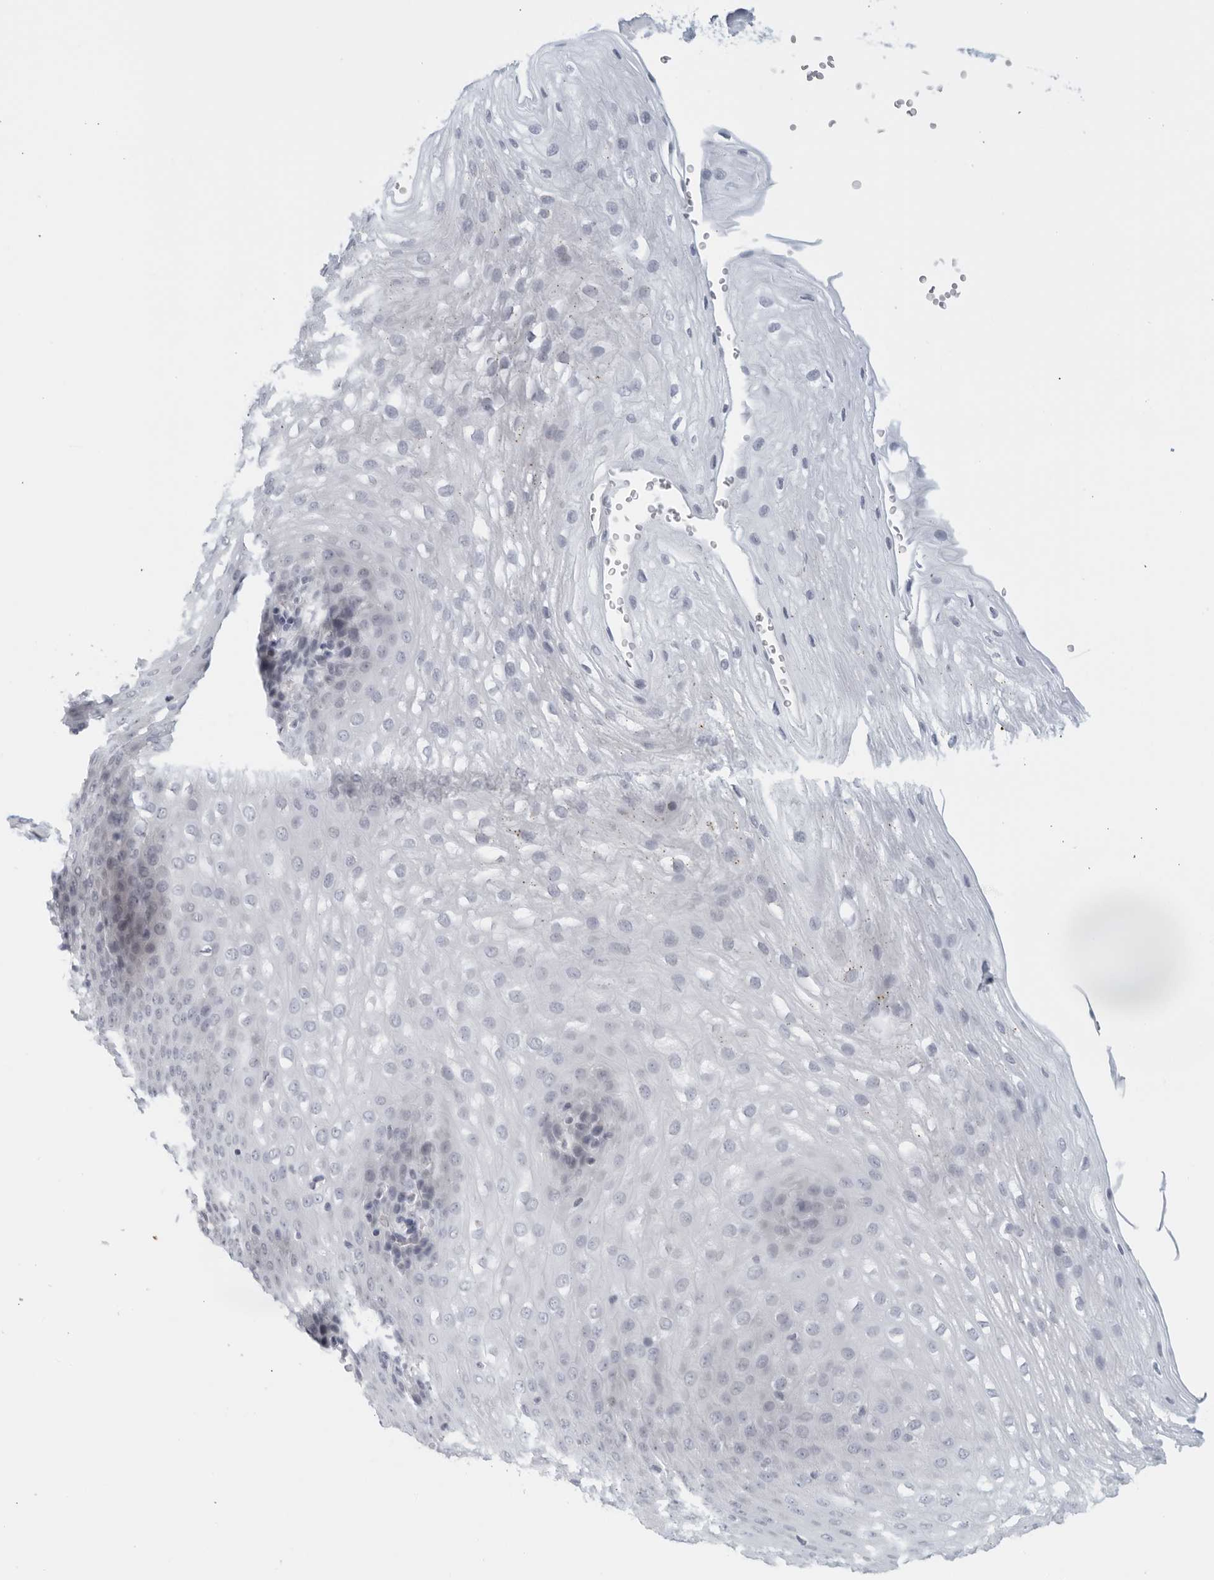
{"staining": {"intensity": "negative", "quantity": "none", "location": "none"}, "tissue": "esophagus", "cell_type": "Squamous epithelial cells", "image_type": "normal", "snomed": [{"axis": "morphology", "description": "Normal tissue, NOS"}, {"axis": "topography", "description": "Esophagus"}], "caption": "Immunohistochemistry photomicrograph of benign esophagus stained for a protein (brown), which demonstrates no positivity in squamous epithelial cells.", "gene": "MATN1", "patient": {"sex": "female", "age": 66}}